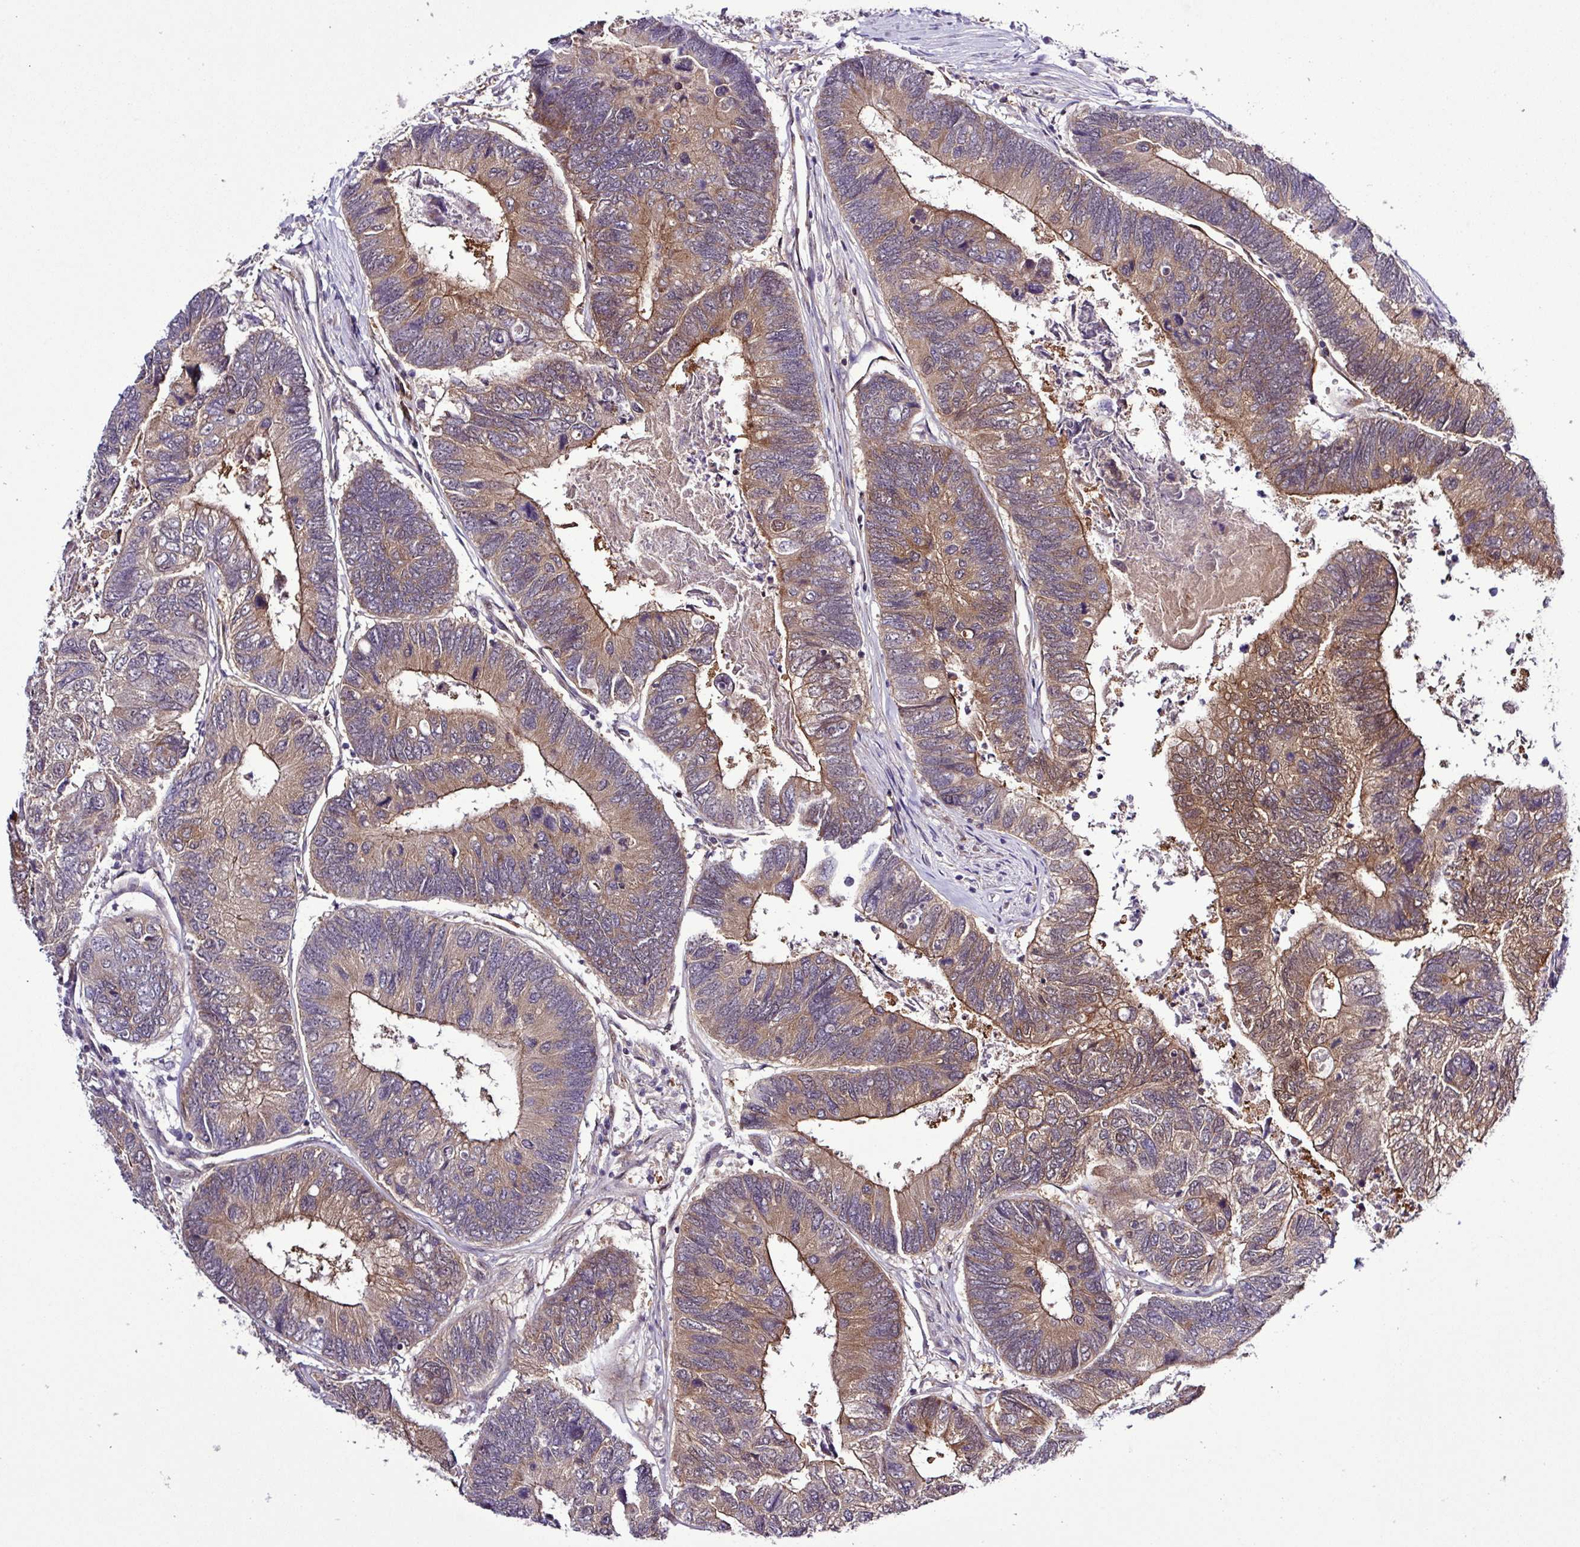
{"staining": {"intensity": "moderate", "quantity": ">75%", "location": "cytoplasmic/membranous"}, "tissue": "colorectal cancer", "cell_type": "Tumor cells", "image_type": "cancer", "snomed": [{"axis": "morphology", "description": "Adenocarcinoma, NOS"}, {"axis": "topography", "description": "Colon"}], "caption": "Colorectal cancer (adenocarcinoma) stained for a protein demonstrates moderate cytoplasmic/membranous positivity in tumor cells.", "gene": "CARHSP1", "patient": {"sex": "female", "age": 67}}